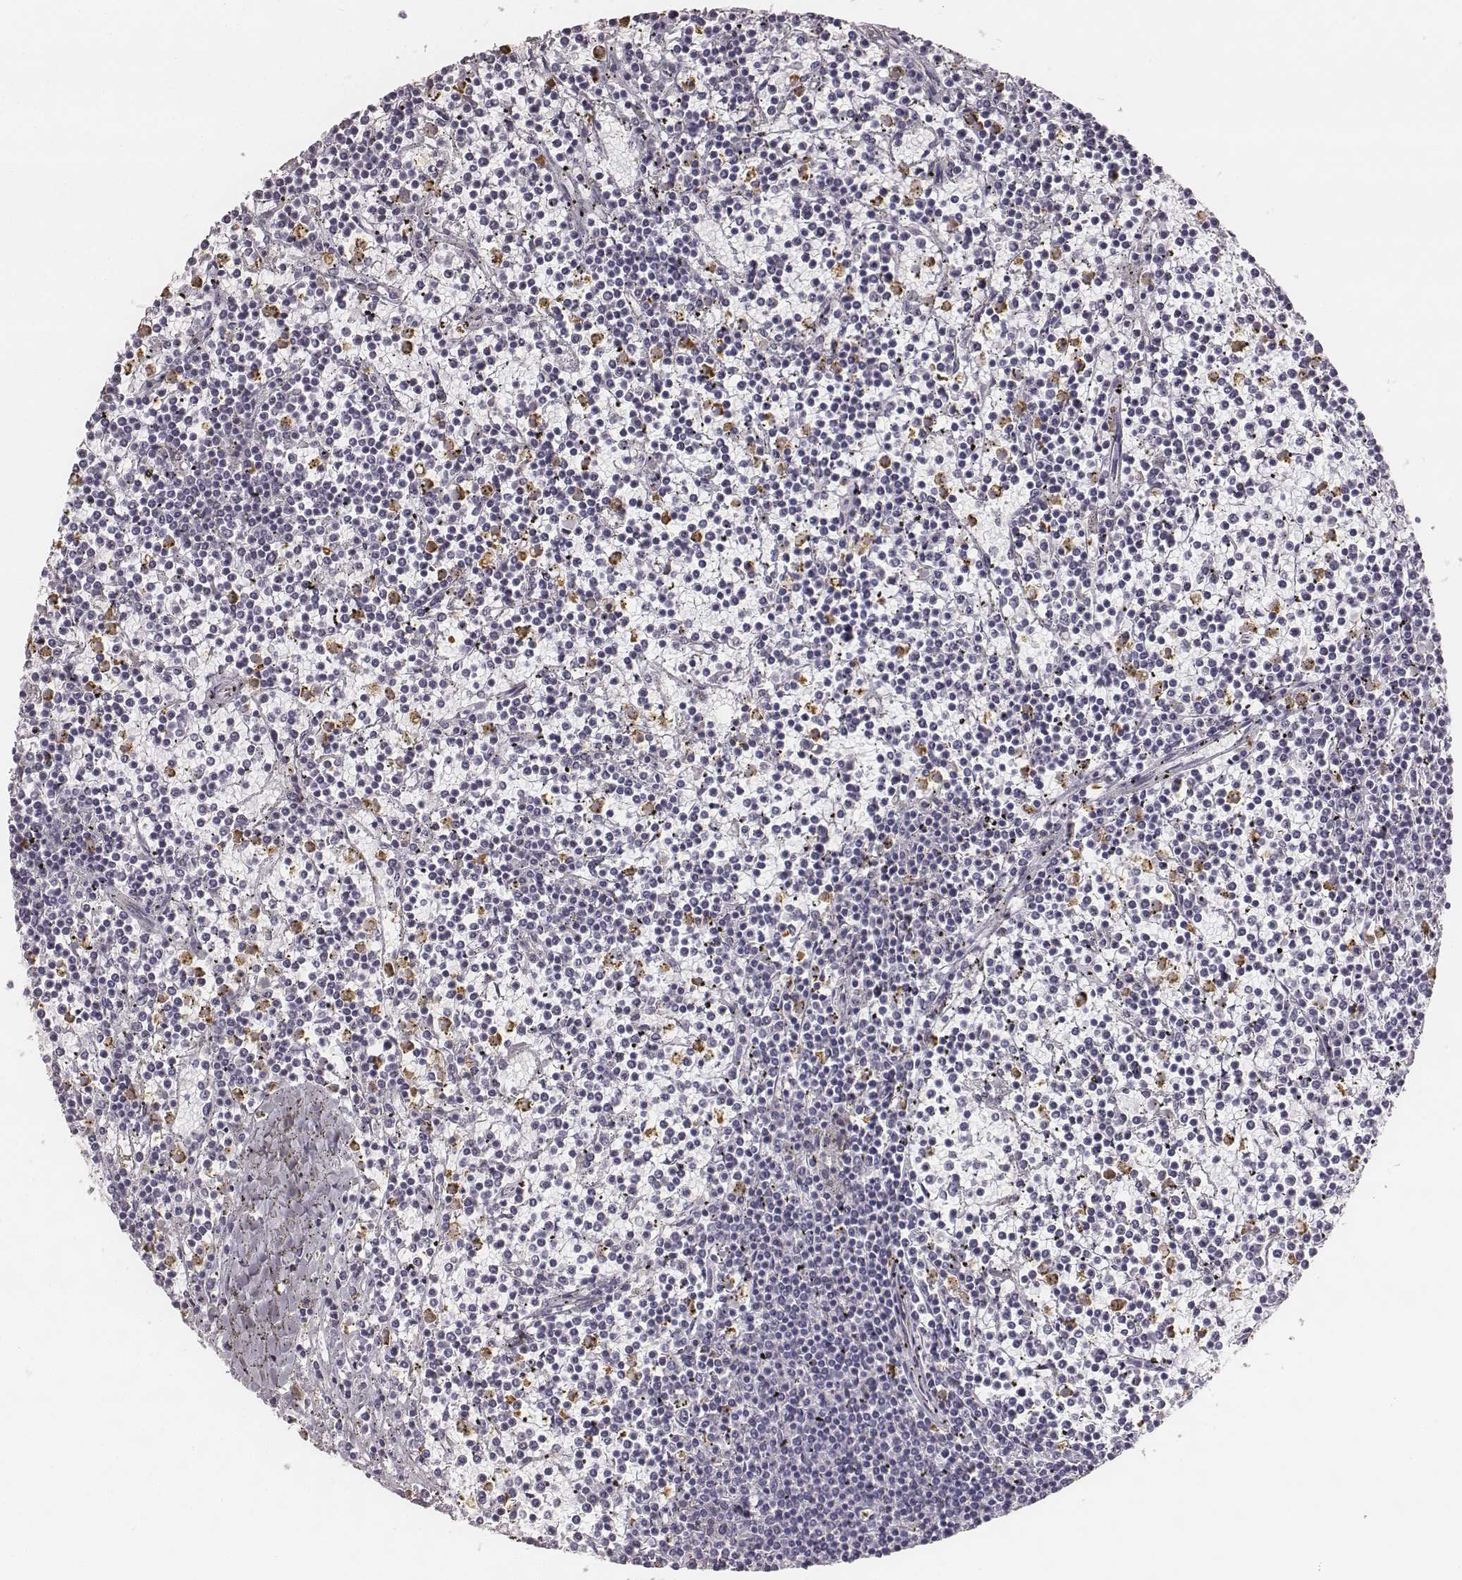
{"staining": {"intensity": "negative", "quantity": "none", "location": "none"}, "tissue": "lymphoma", "cell_type": "Tumor cells", "image_type": "cancer", "snomed": [{"axis": "morphology", "description": "Malignant lymphoma, non-Hodgkin's type, Low grade"}, {"axis": "topography", "description": "Spleen"}], "caption": "This micrograph is of malignant lymphoma, non-Hodgkin's type (low-grade) stained with immunohistochemistry to label a protein in brown with the nuclei are counter-stained blue. There is no expression in tumor cells.", "gene": "KCNJ12", "patient": {"sex": "female", "age": 19}}